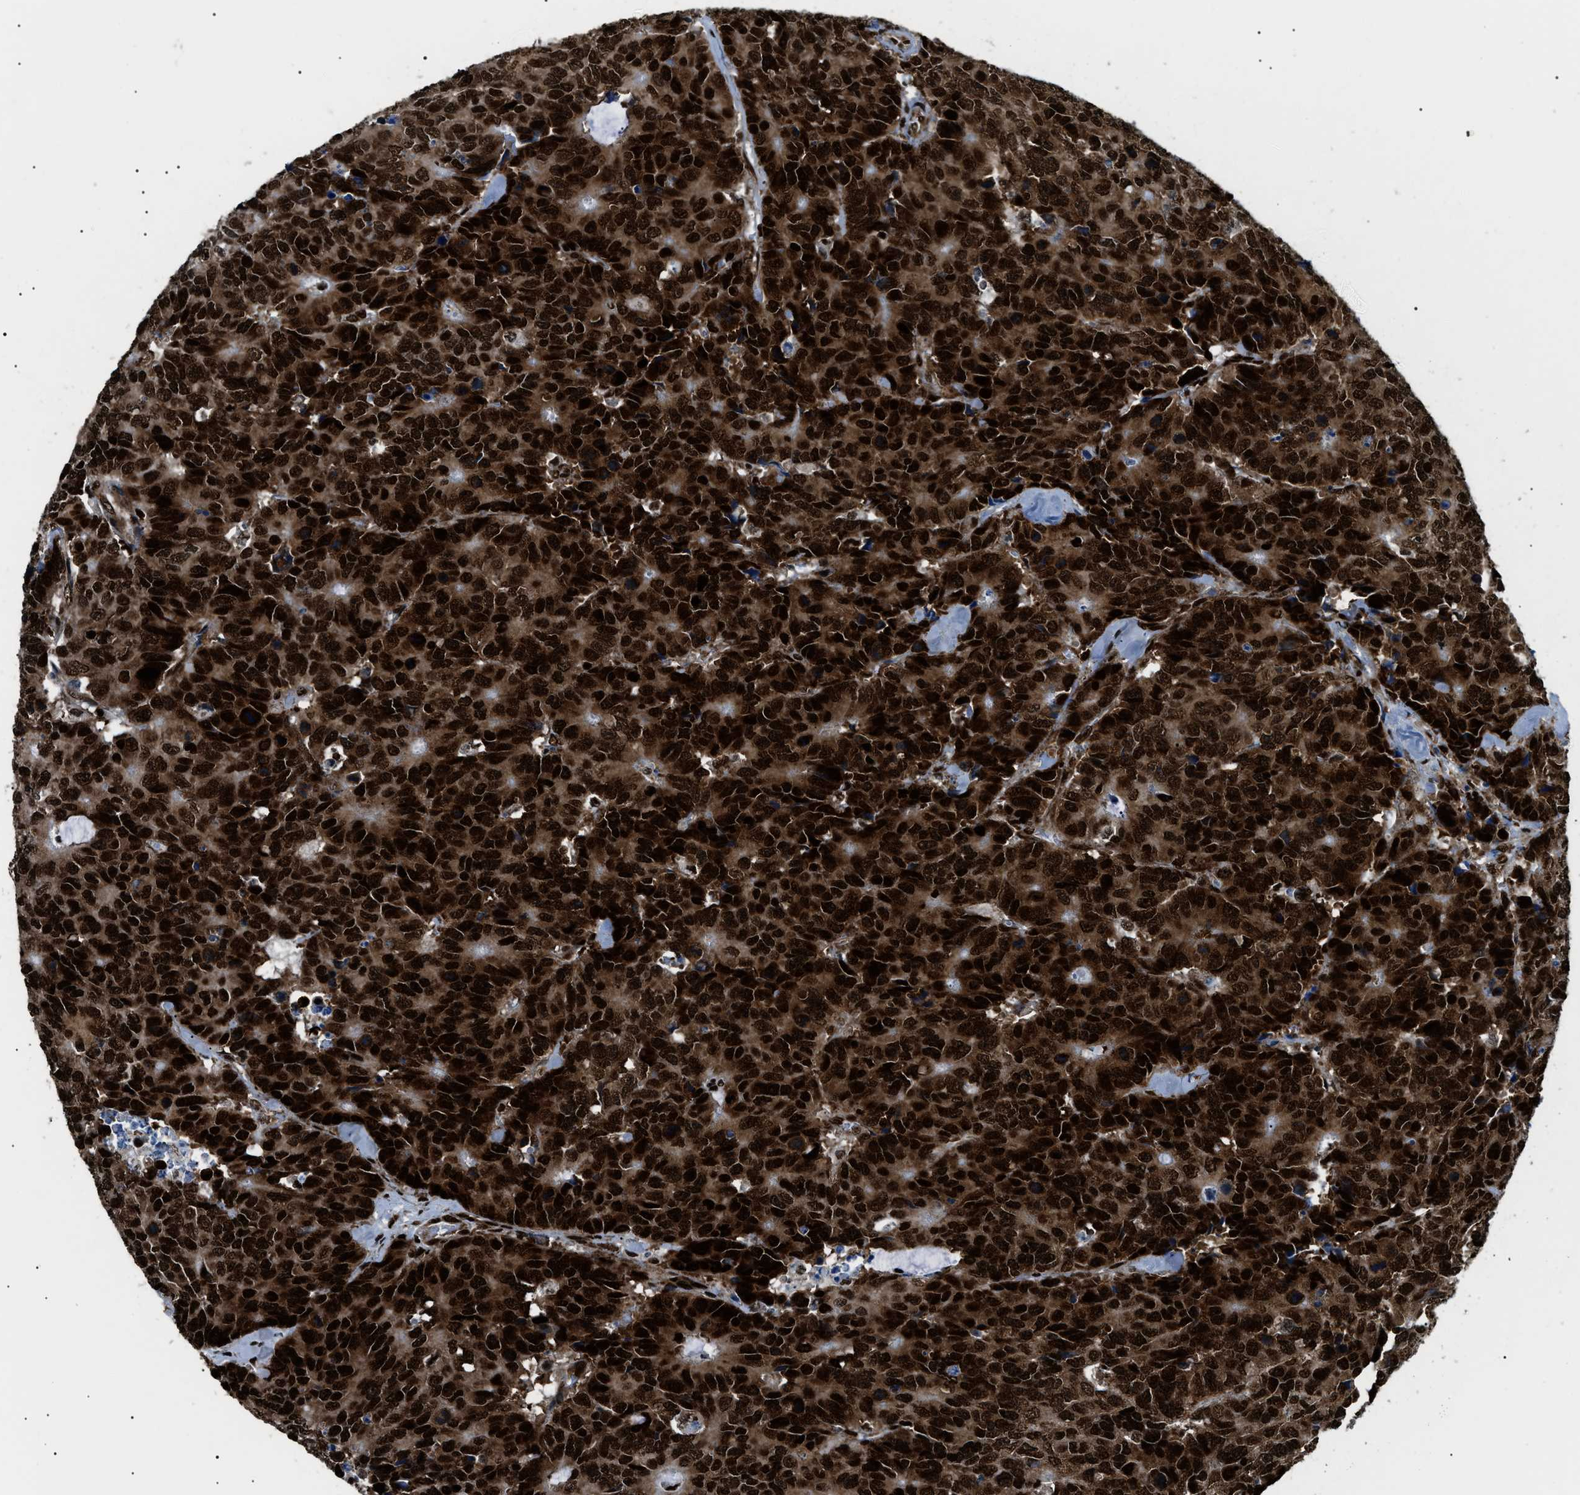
{"staining": {"intensity": "strong", "quantity": ">75%", "location": "cytoplasmic/membranous,nuclear"}, "tissue": "colorectal cancer", "cell_type": "Tumor cells", "image_type": "cancer", "snomed": [{"axis": "morphology", "description": "Adenocarcinoma, NOS"}, {"axis": "topography", "description": "Colon"}], "caption": "DAB immunohistochemical staining of colorectal cancer (adenocarcinoma) exhibits strong cytoplasmic/membranous and nuclear protein positivity in approximately >75% of tumor cells.", "gene": "HNRNPK", "patient": {"sex": "female", "age": 86}}